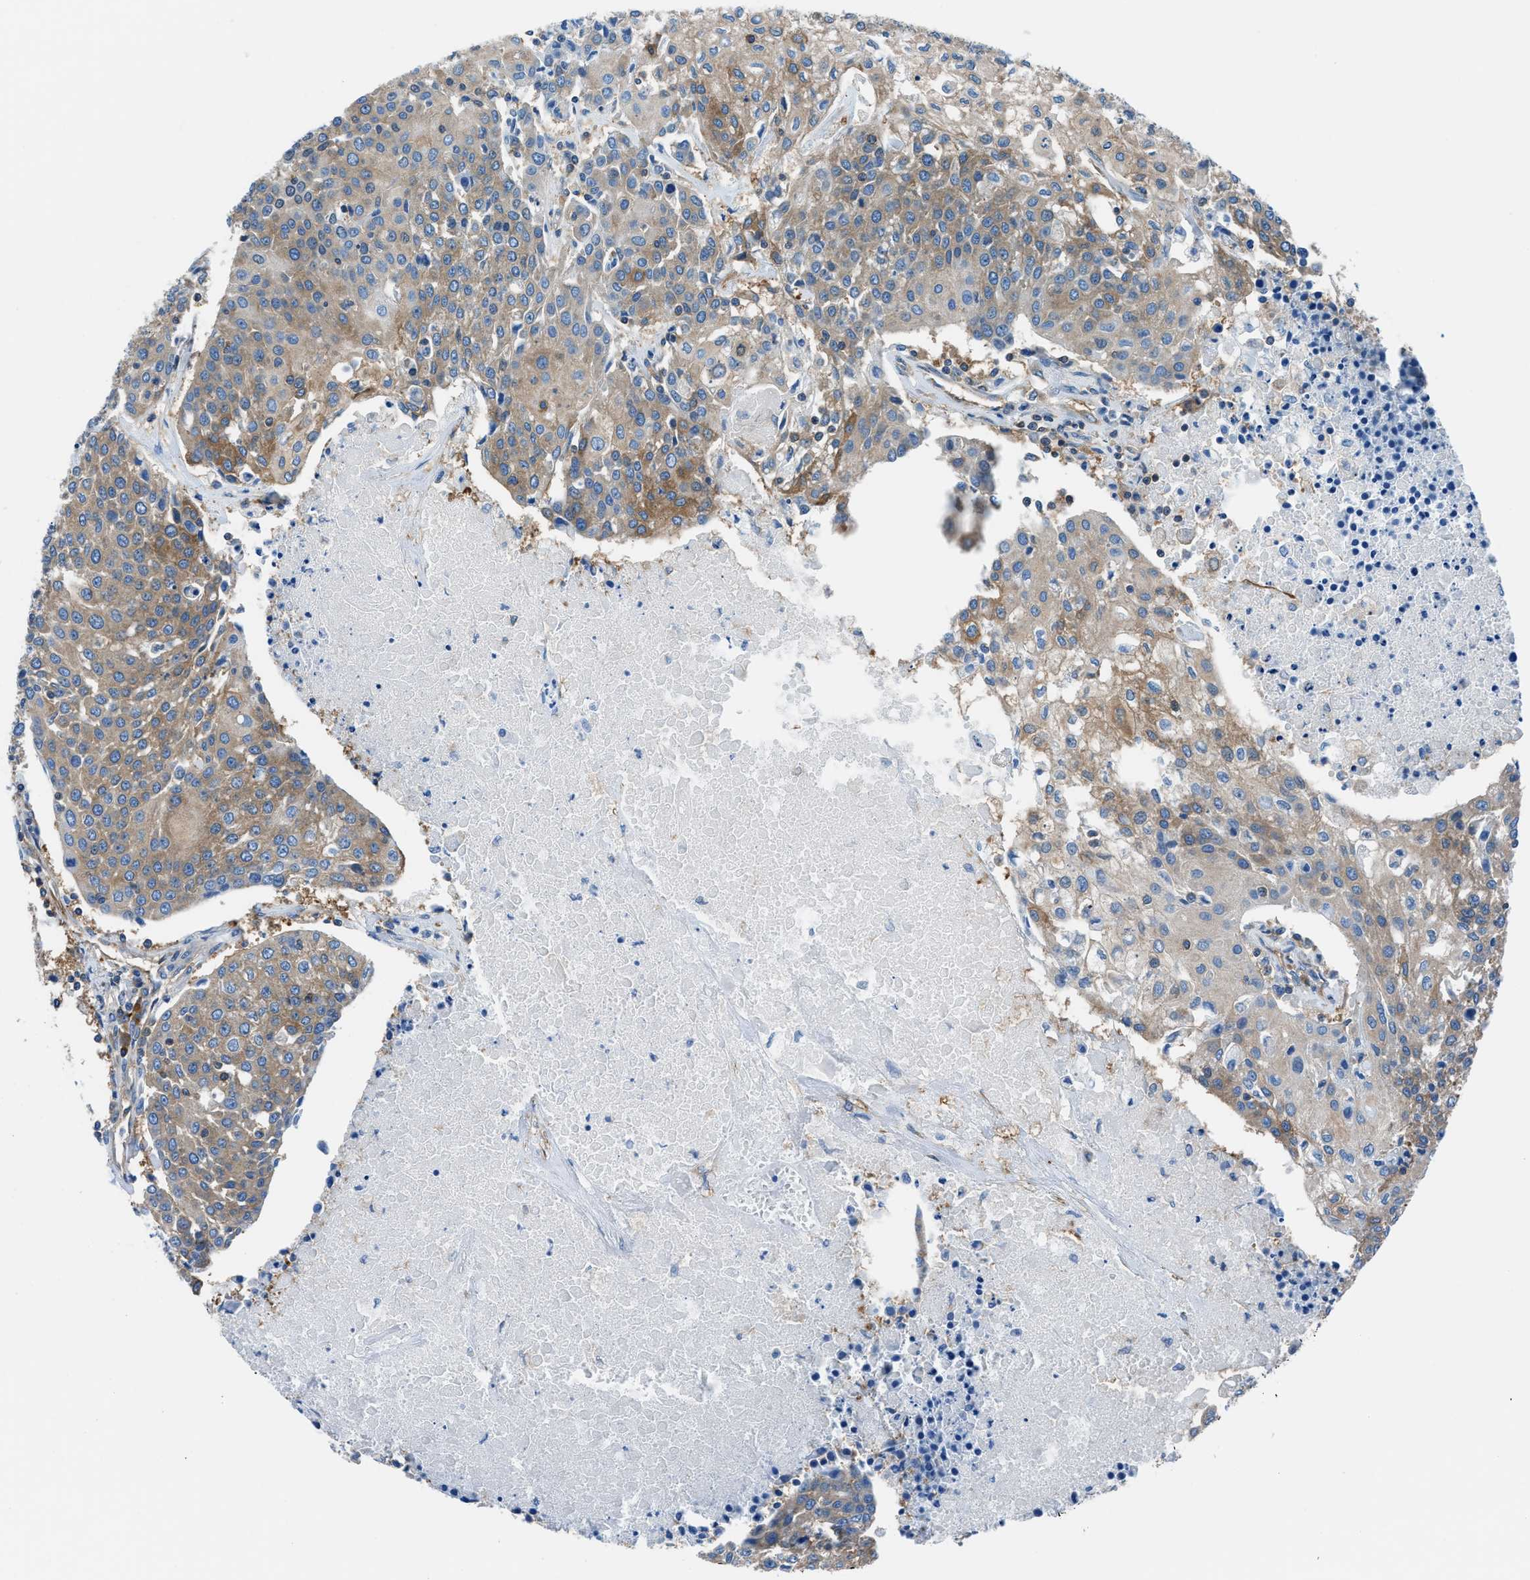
{"staining": {"intensity": "moderate", "quantity": "25%-75%", "location": "cytoplasmic/membranous"}, "tissue": "urothelial cancer", "cell_type": "Tumor cells", "image_type": "cancer", "snomed": [{"axis": "morphology", "description": "Urothelial carcinoma, High grade"}, {"axis": "topography", "description": "Urinary bladder"}], "caption": "Moderate cytoplasmic/membranous expression for a protein is present in about 25%-75% of tumor cells of urothelial cancer using immunohistochemistry.", "gene": "SARS1", "patient": {"sex": "female", "age": 85}}